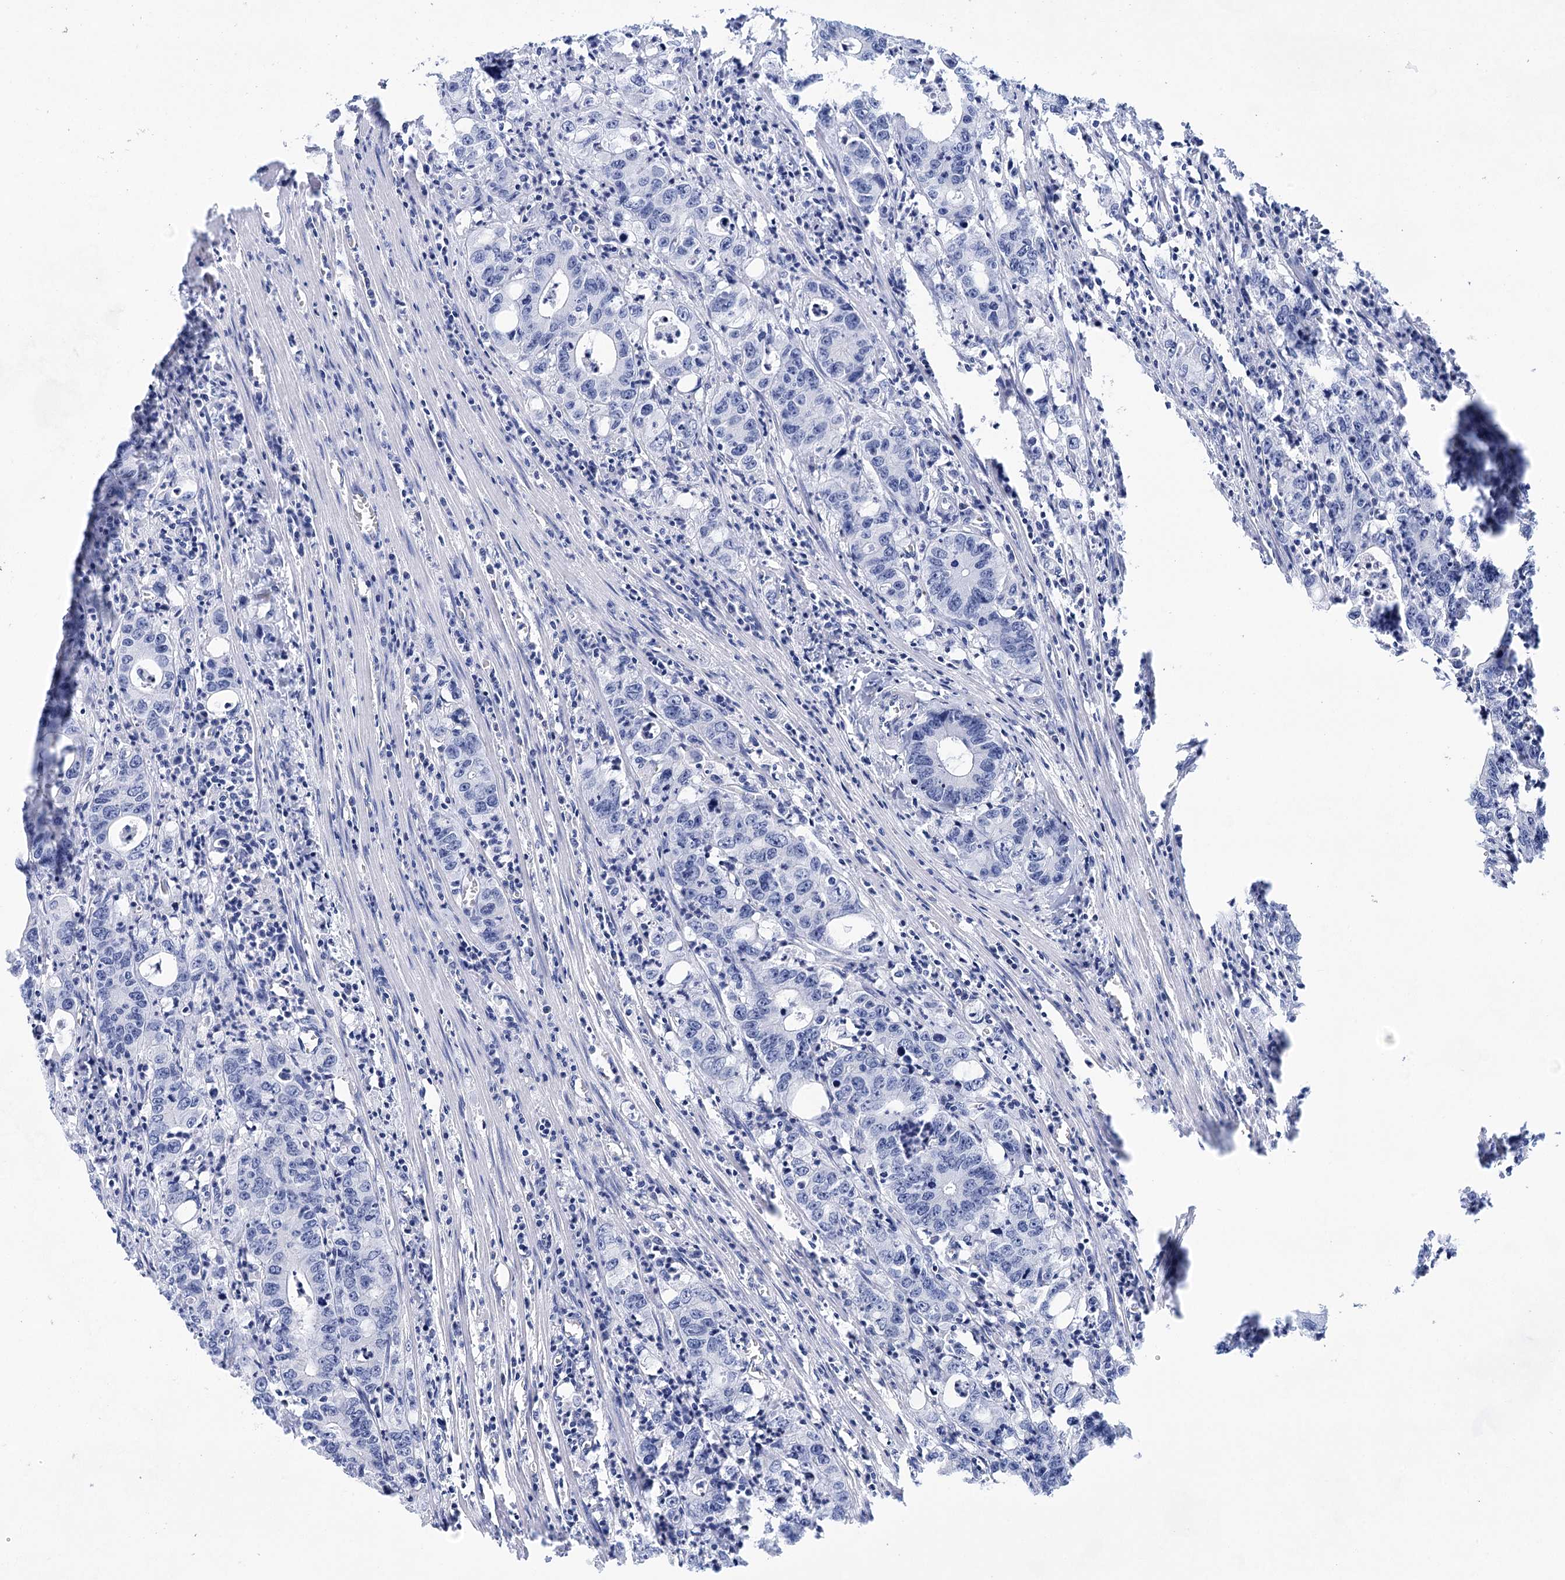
{"staining": {"intensity": "negative", "quantity": "none", "location": "none"}, "tissue": "colorectal cancer", "cell_type": "Tumor cells", "image_type": "cancer", "snomed": [{"axis": "morphology", "description": "Adenocarcinoma, NOS"}, {"axis": "topography", "description": "Colon"}], "caption": "Micrograph shows no protein expression in tumor cells of colorectal cancer (adenocarcinoma) tissue.", "gene": "LALBA", "patient": {"sex": "female", "age": 75}}